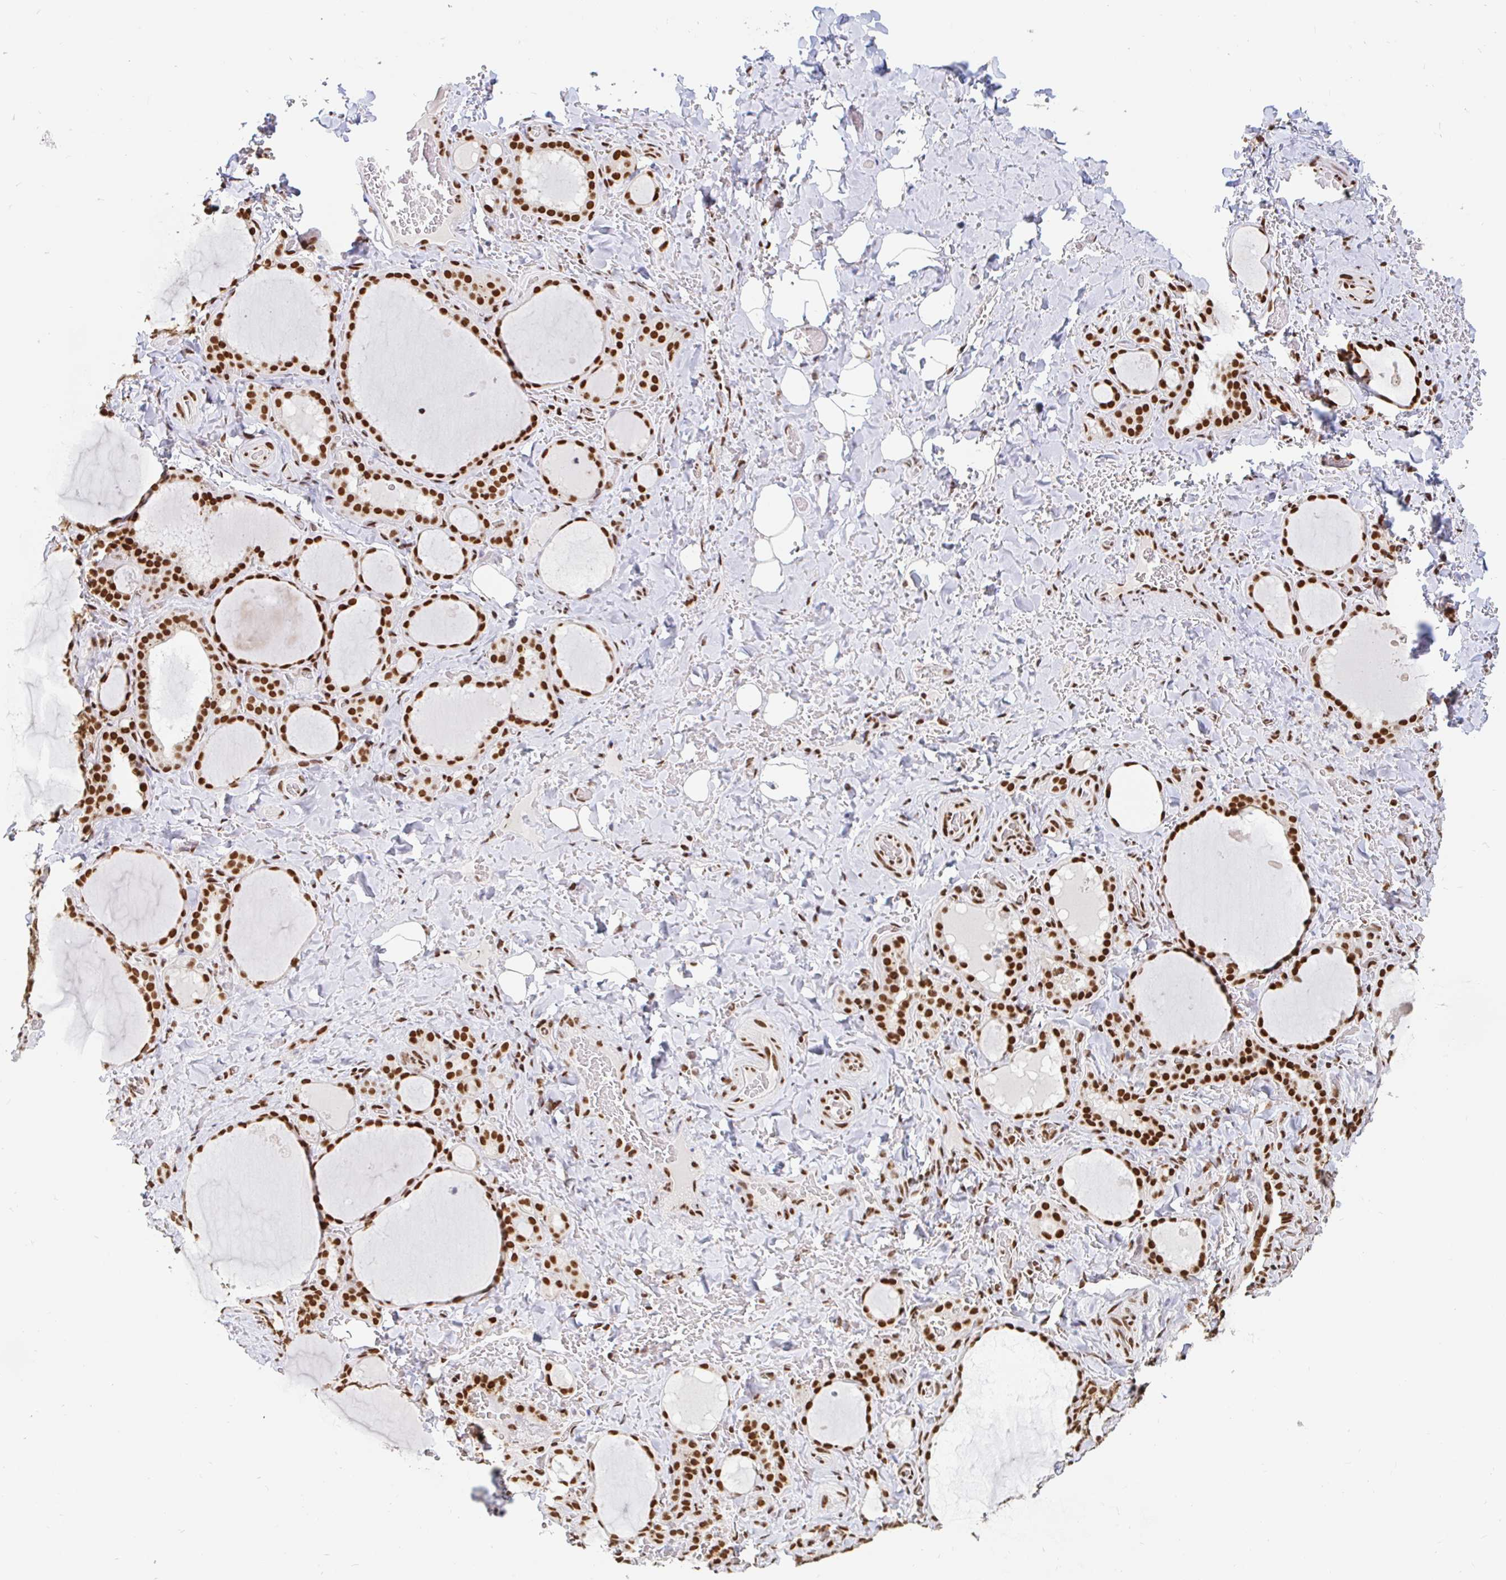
{"staining": {"intensity": "strong", "quantity": ">75%", "location": "nuclear"}, "tissue": "thyroid gland", "cell_type": "Glandular cells", "image_type": "normal", "snomed": [{"axis": "morphology", "description": "Normal tissue, NOS"}, {"axis": "topography", "description": "Thyroid gland"}], "caption": "Glandular cells show high levels of strong nuclear positivity in approximately >75% of cells in normal thyroid gland.", "gene": "RBMXL1", "patient": {"sex": "female", "age": 22}}